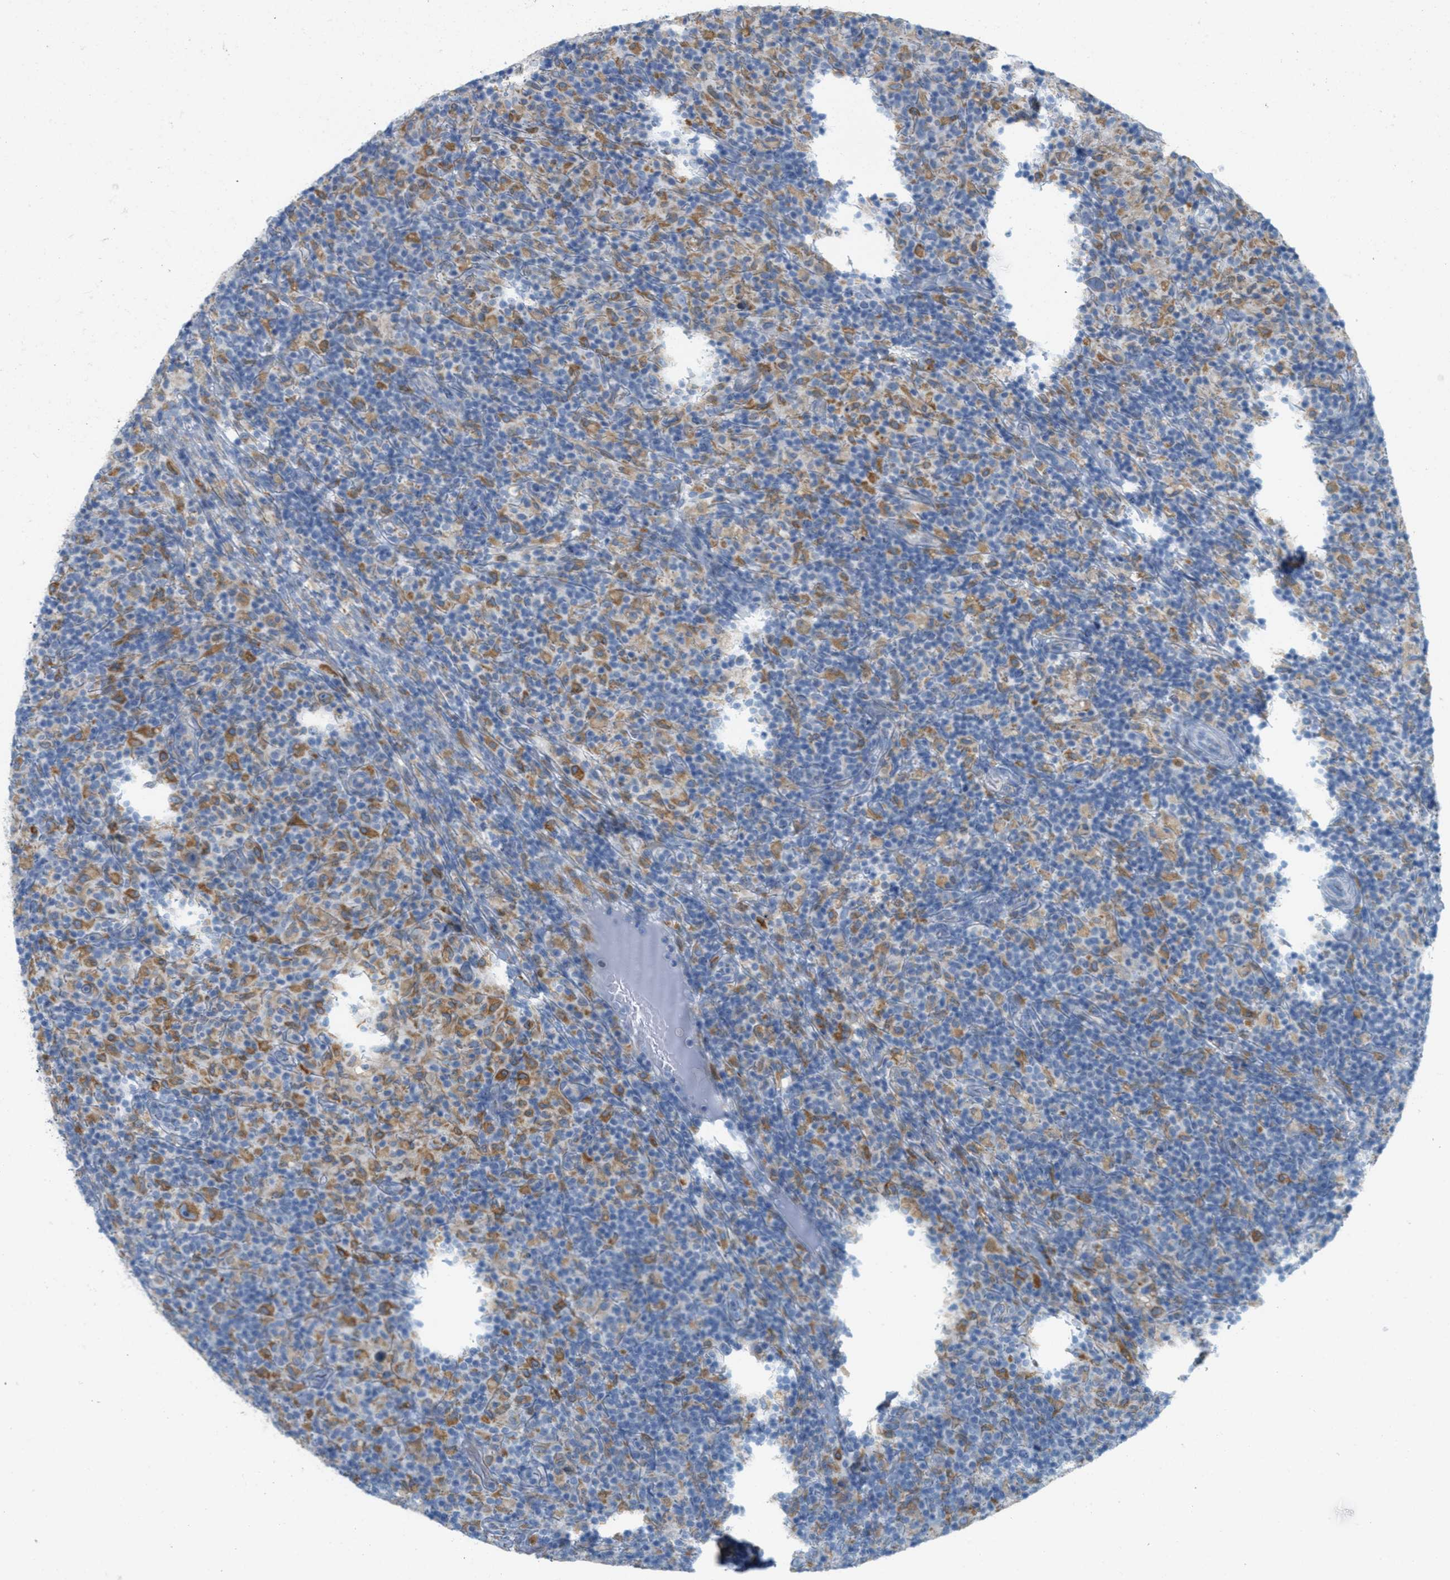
{"staining": {"intensity": "moderate", "quantity": ">75%", "location": "cytoplasmic/membranous"}, "tissue": "lymphoma", "cell_type": "Tumor cells", "image_type": "cancer", "snomed": [{"axis": "morphology", "description": "Hodgkin's disease, NOS"}, {"axis": "topography", "description": "Lymph node"}], "caption": "Protein analysis of Hodgkin's disease tissue reveals moderate cytoplasmic/membranous staining in approximately >75% of tumor cells.", "gene": "TEX264", "patient": {"sex": "male", "age": 70}}